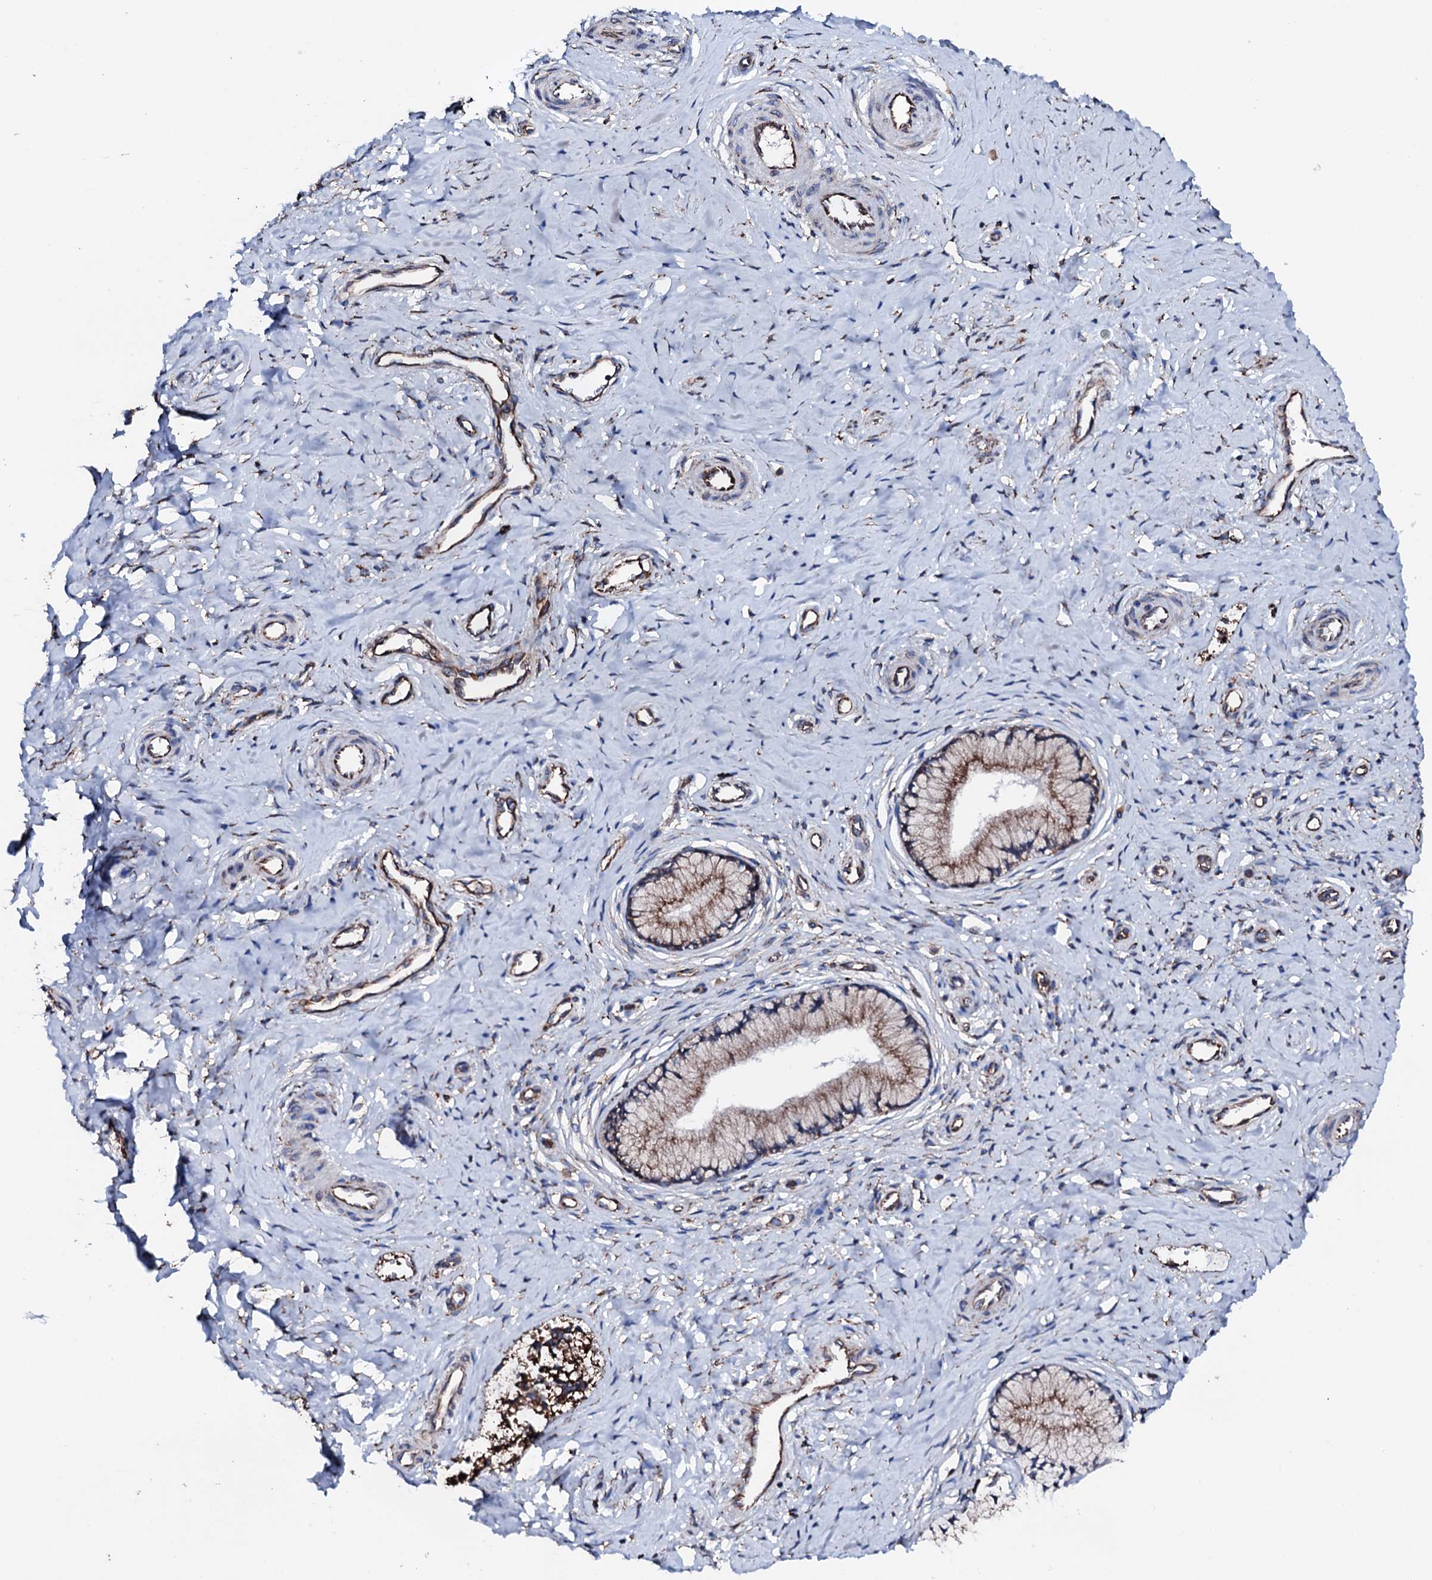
{"staining": {"intensity": "strong", "quantity": "25%-75%", "location": "cytoplasmic/membranous"}, "tissue": "cervix", "cell_type": "Glandular cells", "image_type": "normal", "snomed": [{"axis": "morphology", "description": "Normal tissue, NOS"}, {"axis": "topography", "description": "Cervix"}], "caption": "Immunohistochemistry (IHC) micrograph of unremarkable cervix: cervix stained using immunohistochemistry reveals high levels of strong protein expression localized specifically in the cytoplasmic/membranous of glandular cells, appearing as a cytoplasmic/membranous brown color.", "gene": "AMDHD1", "patient": {"sex": "female", "age": 36}}